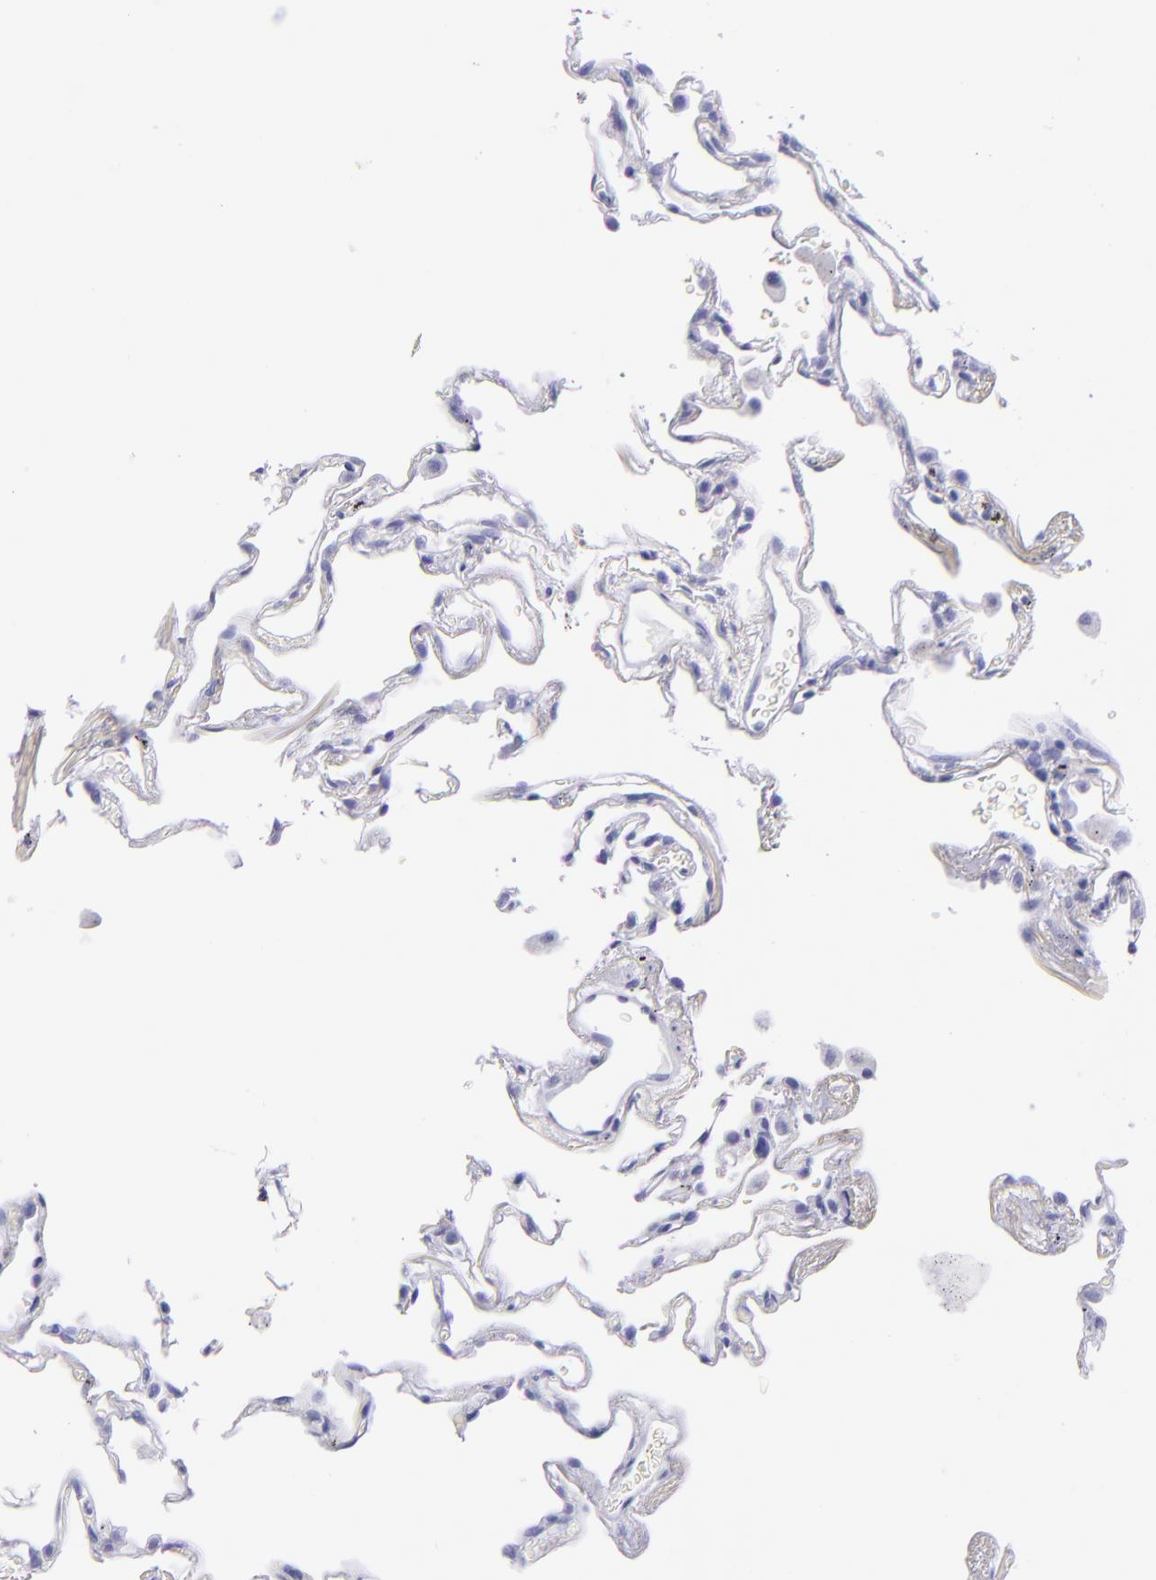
{"staining": {"intensity": "negative", "quantity": "none", "location": "none"}, "tissue": "lung", "cell_type": "Alveolar cells", "image_type": "normal", "snomed": [{"axis": "morphology", "description": "Normal tissue, NOS"}, {"axis": "morphology", "description": "Inflammation, NOS"}, {"axis": "topography", "description": "Lung"}], "caption": "There is no significant positivity in alveolar cells of lung. (Brightfield microscopy of DAB immunohistochemistry (IHC) at high magnification).", "gene": "UCHL1", "patient": {"sex": "male", "age": 69}}